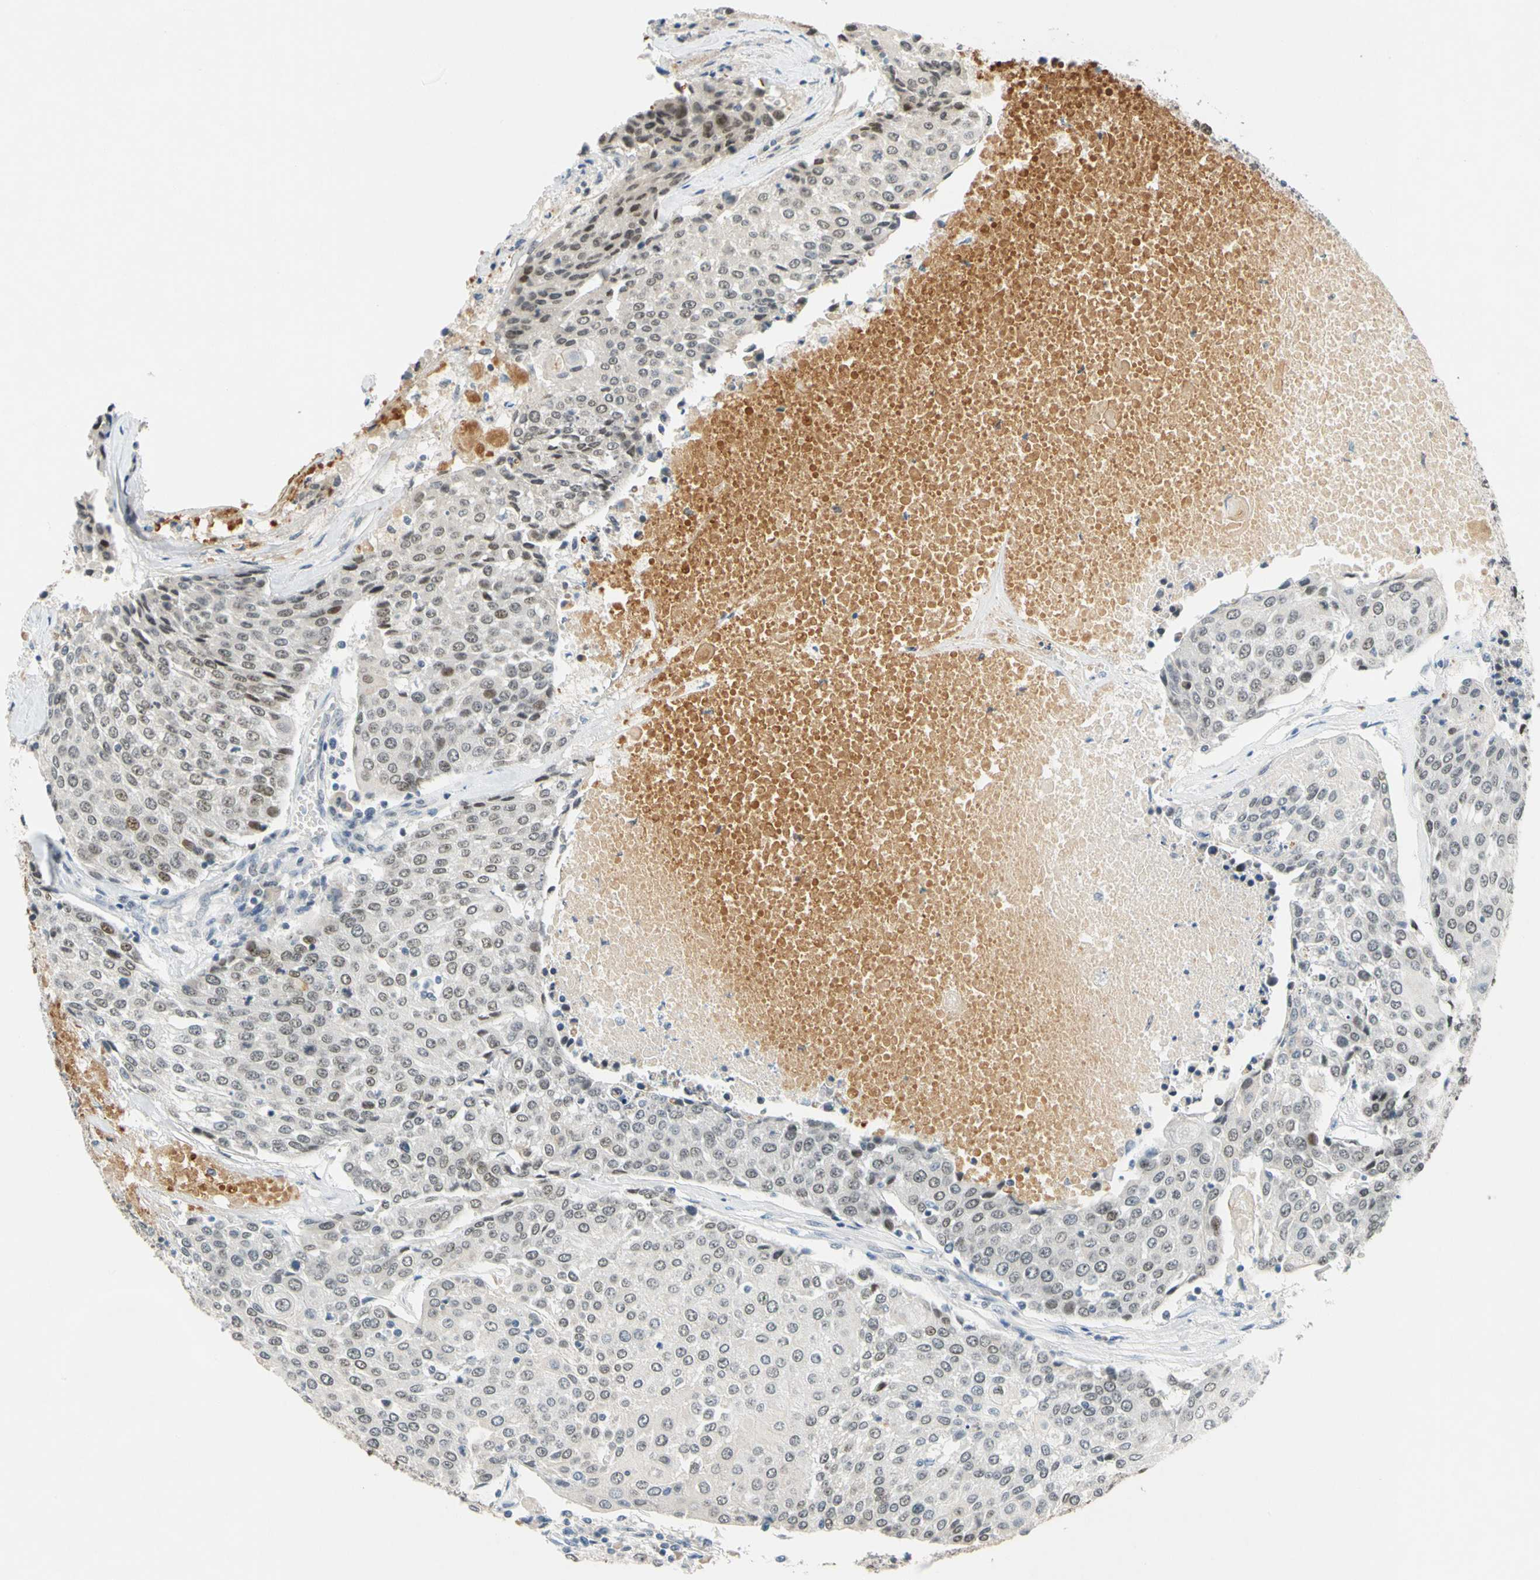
{"staining": {"intensity": "weak", "quantity": "25%-75%", "location": "nuclear"}, "tissue": "urothelial cancer", "cell_type": "Tumor cells", "image_type": "cancer", "snomed": [{"axis": "morphology", "description": "Urothelial carcinoma, High grade"}, {"axis": "topography", "description": "Urinary bladder"}], "caption": "An immunohistochemistry histopathology image of tumor tissue is shown. Protein staining in brown highlights weak nuclear positivity in urothelial cancer within tumor cells.", "gene": "POGZ", "patient": {"sex": "female", "age": 85}}